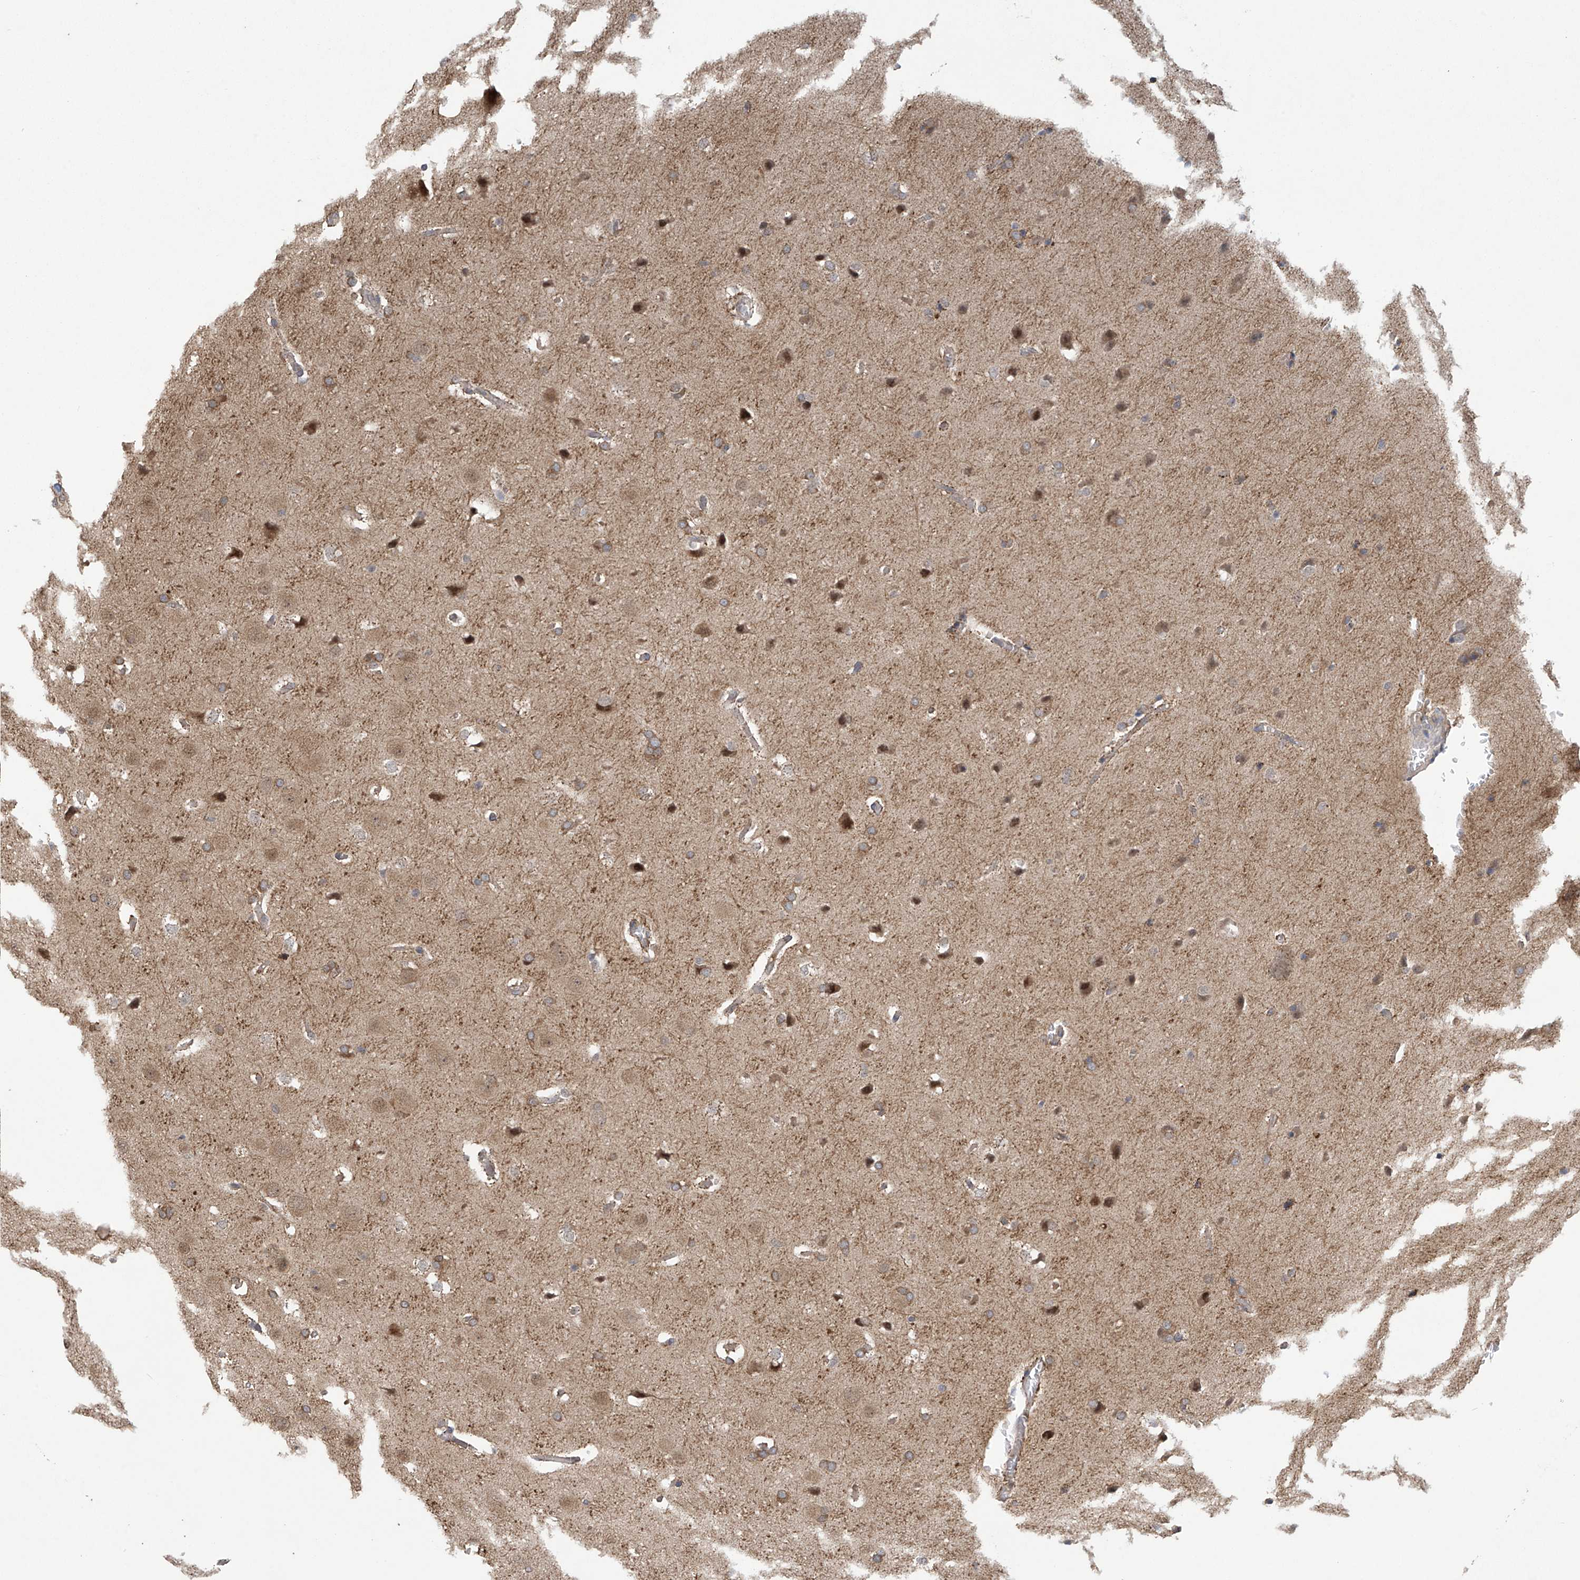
{"staining": {"intensity": "moderate", "quantity": ">75%", "location": "cytoplasmic/membranous,nuclear"}, "tissue": "glioma", "cell_type": "Tumor cells", "image_type": "cancer", "snomed": [{"axis": "morphology", "description": "Glioma, malignant, Low grade"}, {"axis": "topography", "description": "Brain"}], "caption": "Immunohistochemistry of human malignant low-grade glioma exhibits medium levels of moderate cytoplasmic/membranous and nuclear expression in about >75% of tumor cells.", "gene": "ABHD13", "patient": {"sex": "female", "age": 37}}